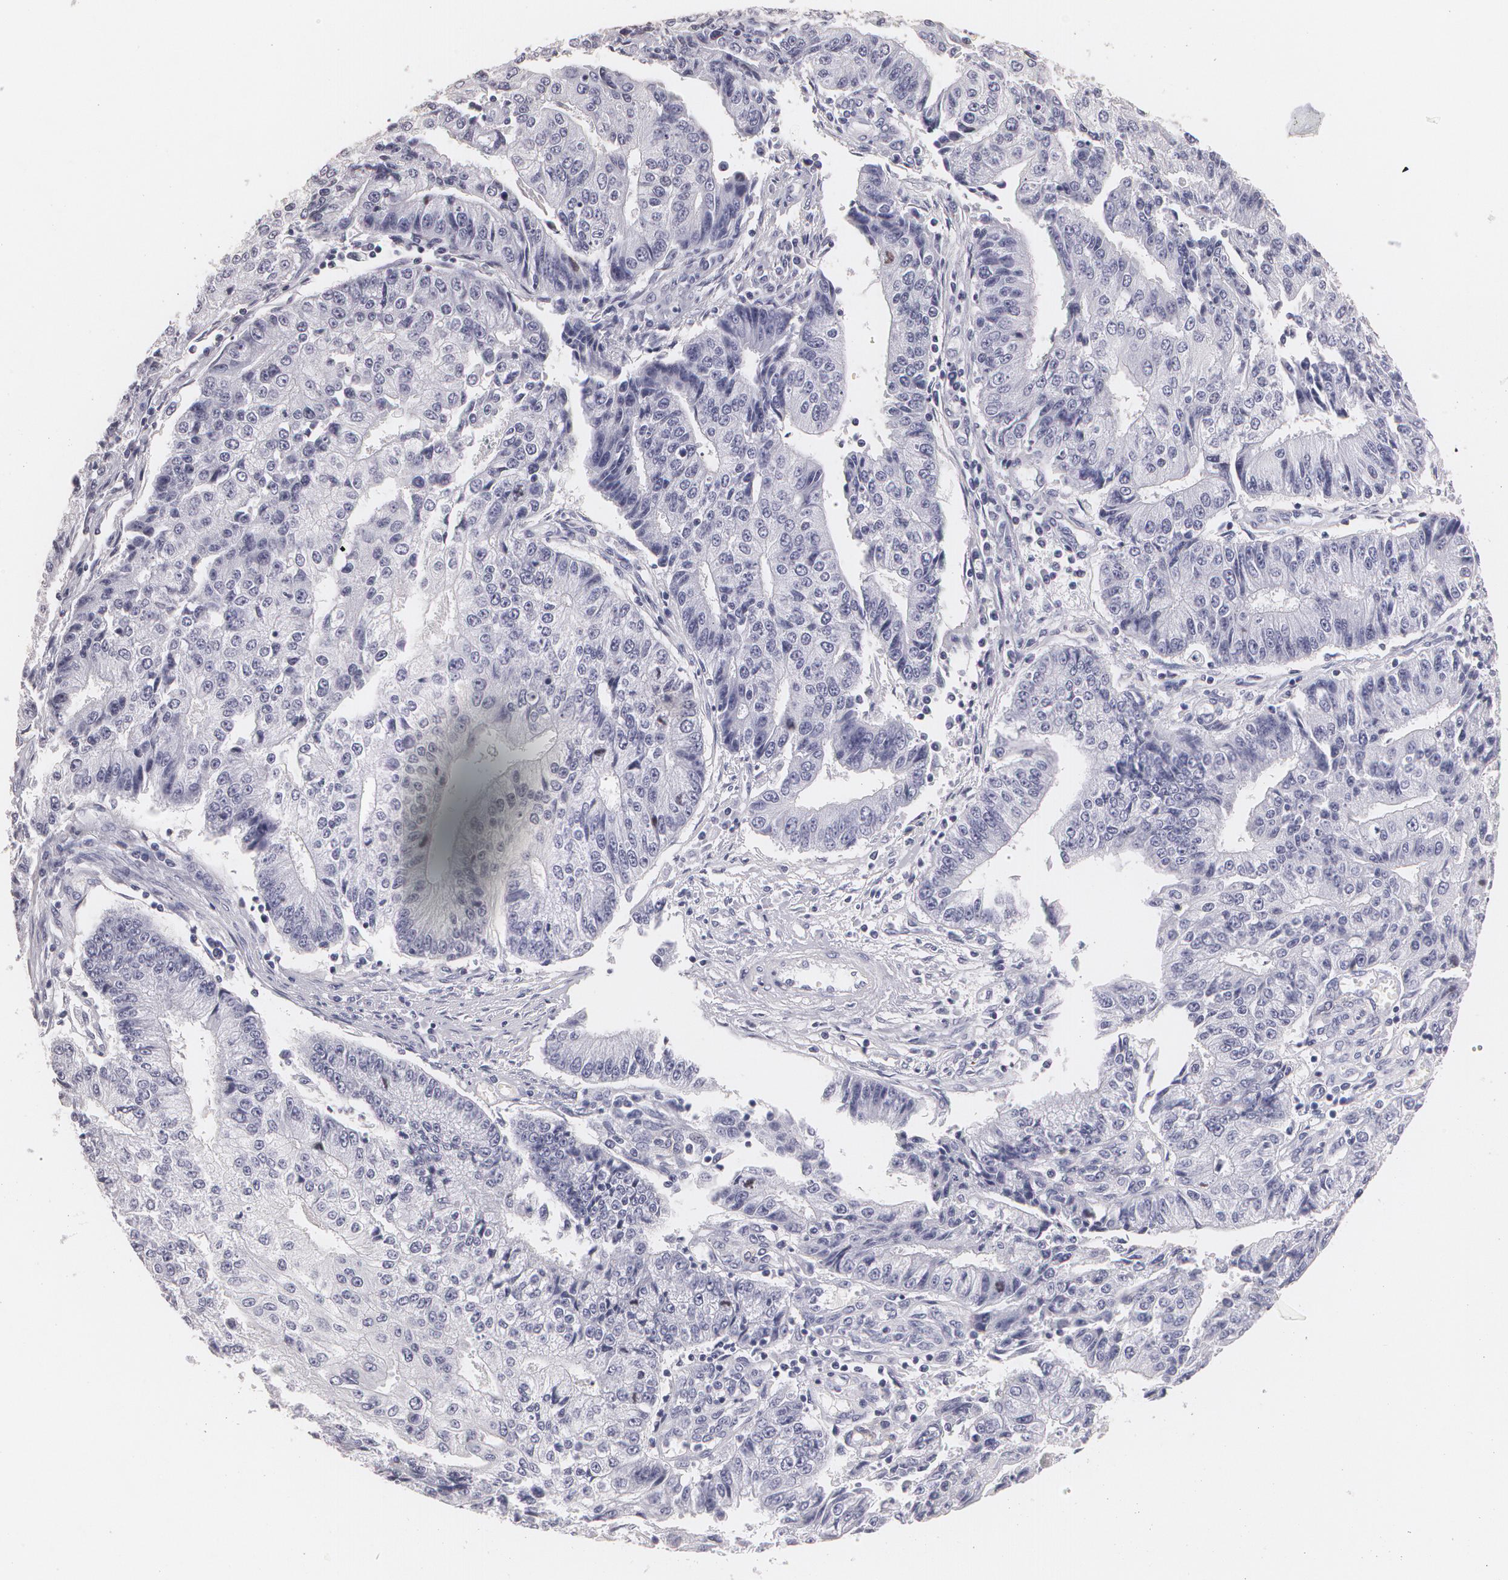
{"staining": {"intensity": "negative", "quantity": "none", "location": "none"}, "tissue": "endometrial cancer", "cell_type": "Tumor cells", "image_type": "cancer", "snomed": [{"axis": "morphology", "description": "Adenocarcinoma, NOS"}, {"axis": "topography", "description": "Endometrium"}], "caption": "IHC micrograph of neoplastic tissue: human endometrial cancer stained with DAB reveals no significant protein expression in tumor cells.", "gene": "NGFR", "patient": {"sex": "female", "age": 75}}